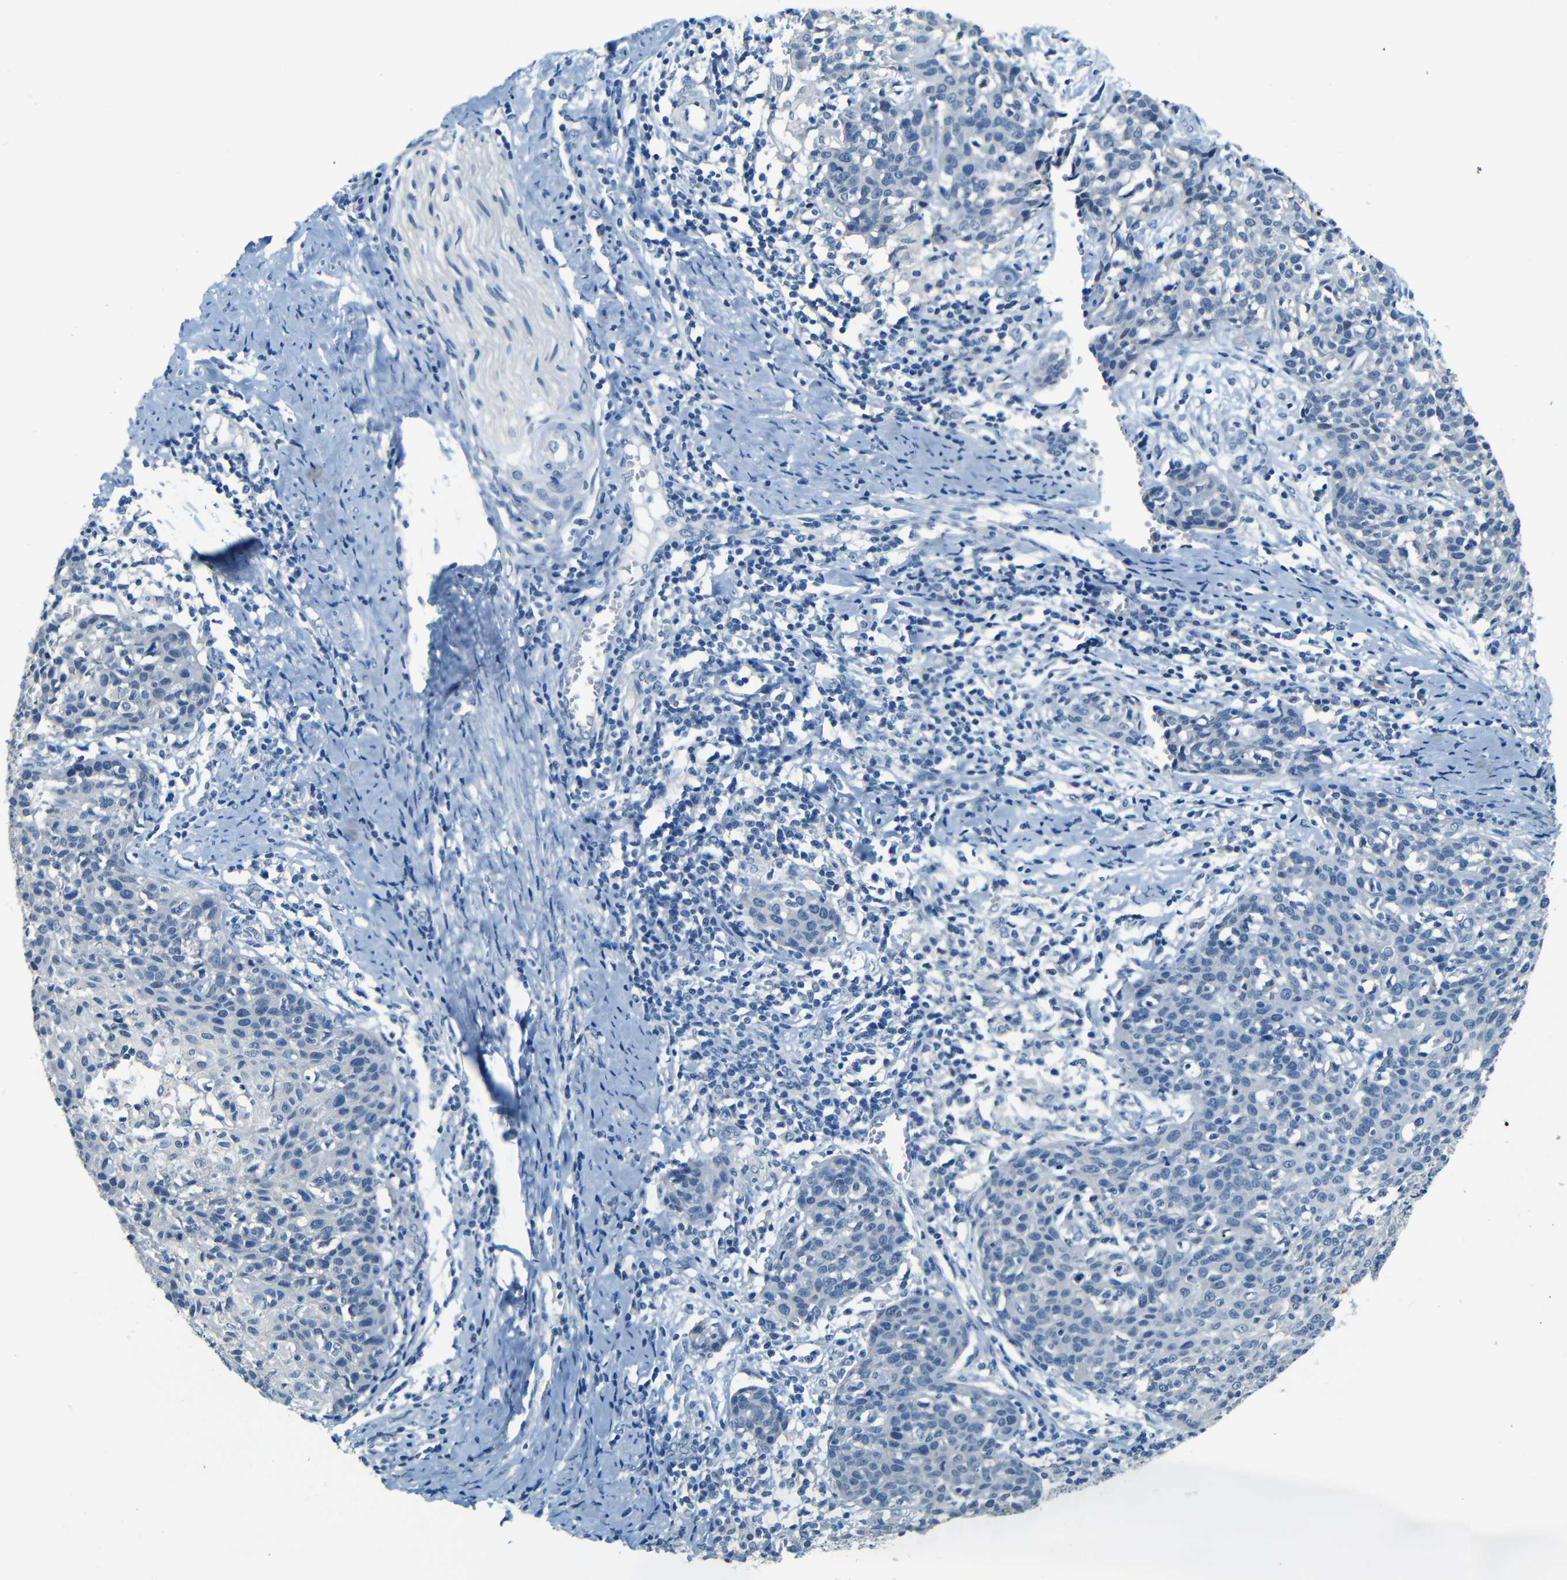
{"staining": {"intensity": "negative", "quantity": "none", "location": "none"}, "tissue": "cervical cancer", "cell_type": "Tumor cells", "image_type": "cancer", "snomed": [{"axis": "morphology", "description": "Squamous cell carcinoma, NOS"}, {"axis": "topography", "description": "Cervix"}], "caption": "Tumor cells are negative for protein expression in human cervical squamous cell carcinoma. (Brightfield microscopy of DAB immunohistochemistry at high magnification).", "gene": "ZMAT1", "patient": {"sex": "female", "age": 38}}